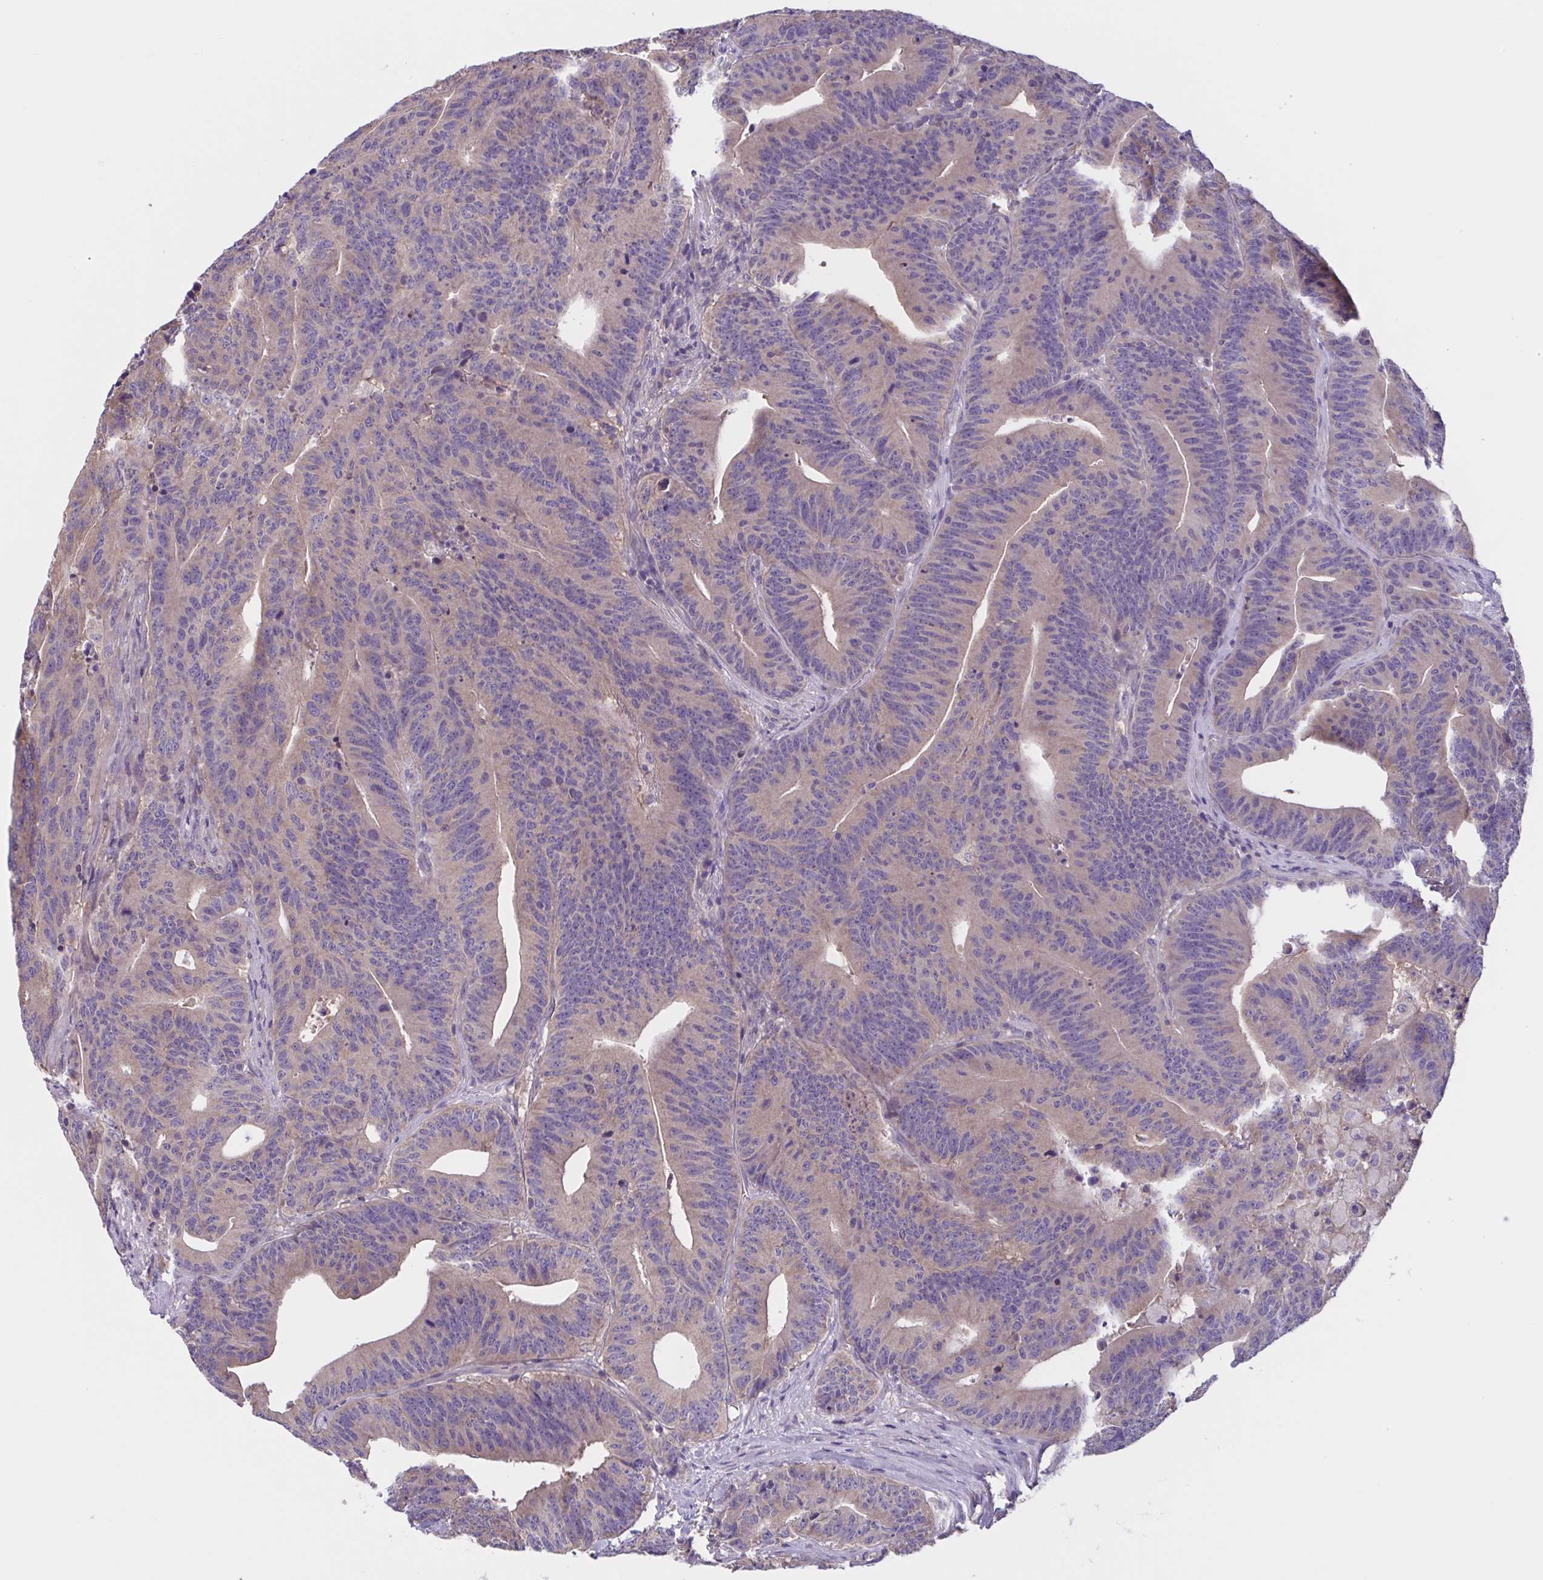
{"staining": {"intensity": "negative", "quantity": "none", "location": "none"}, "tissue": "colorectal cancer", "cell_type": "Tumor cells", "image_type": "cancer", "snomed": [{"axis": "morphology", "description": "Adenocarcinoma, NOS"}, {"axis": "topography", "description": "Colon"}], "caption": "There is no significant positivity in tumor cells of colorectal cancer.", "gene": "WNT9B", "patient": {"sex": "female", "age": 78}}